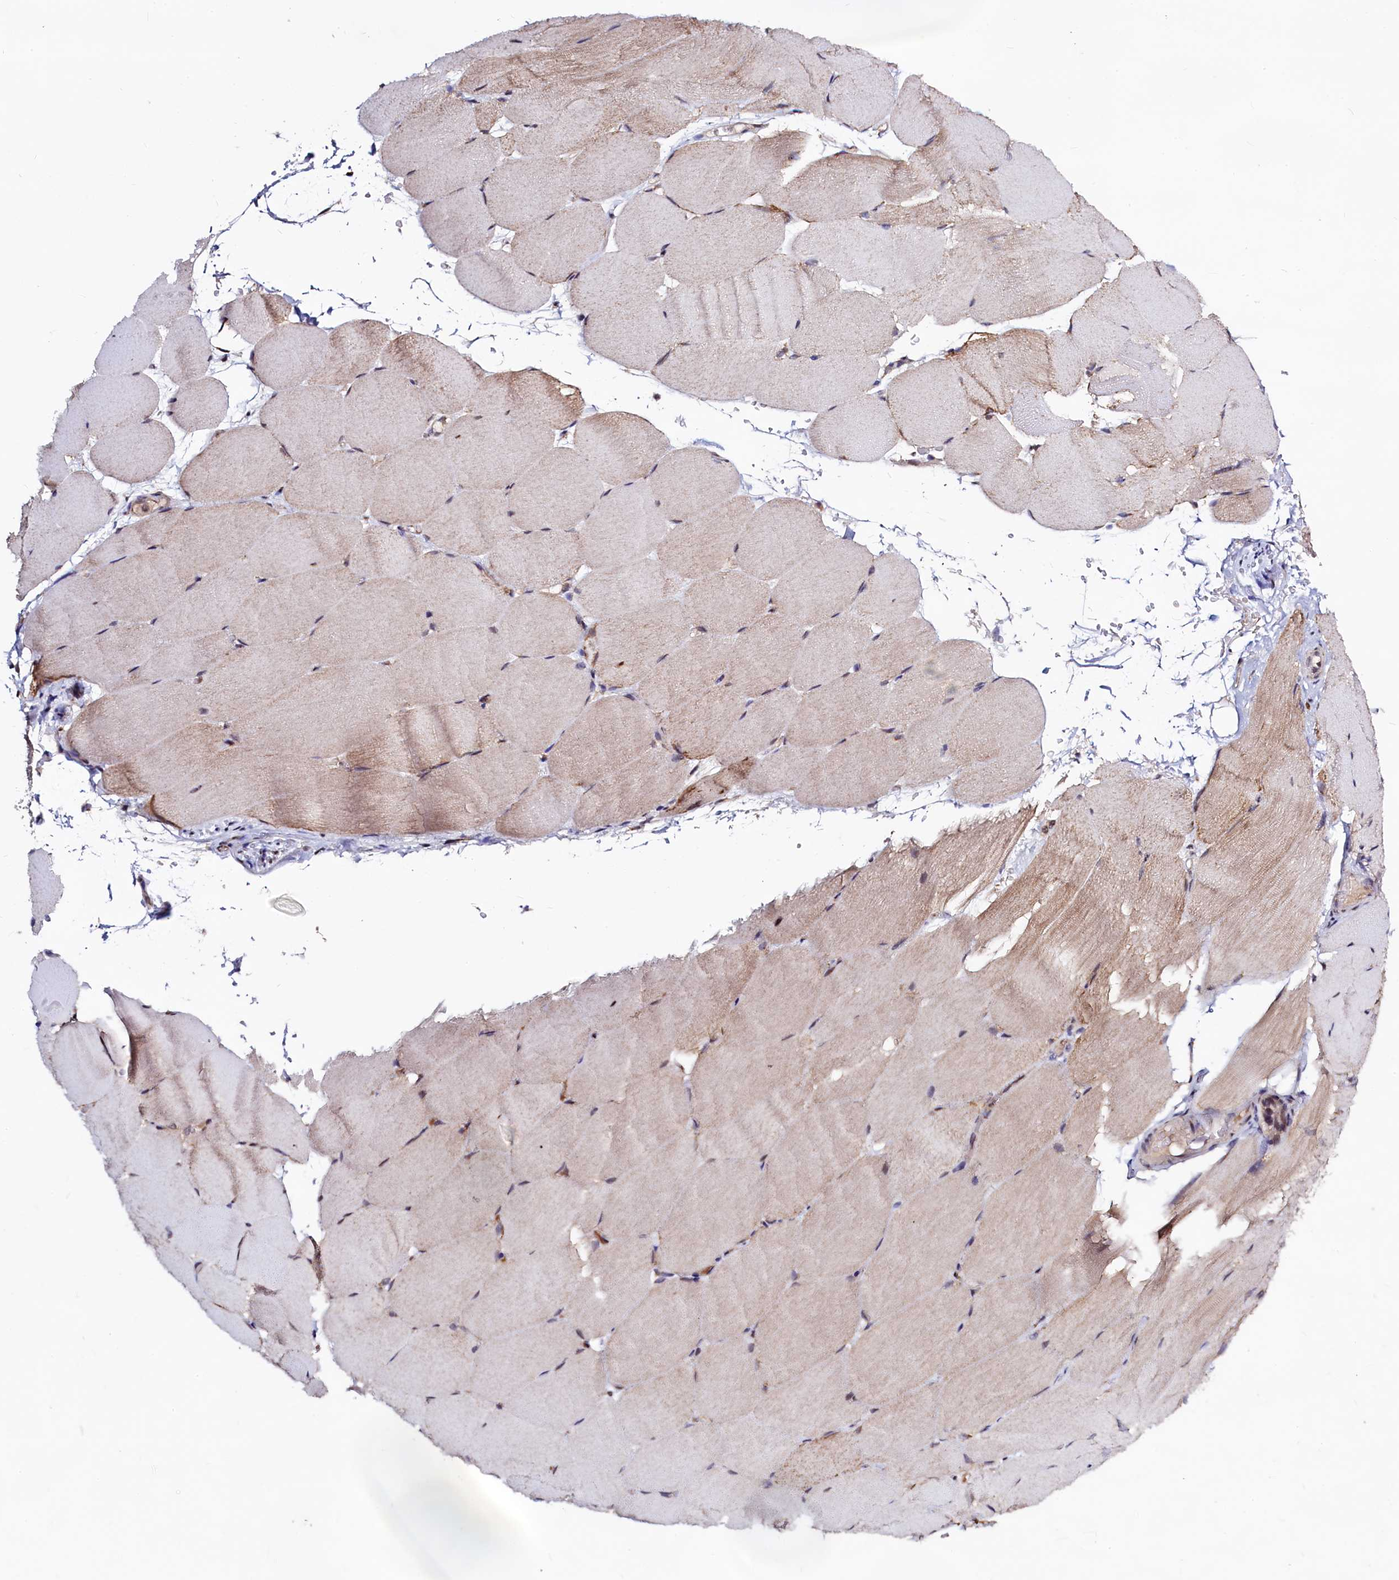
{"staining": {"intensity": "moderate", "quantity": "<25%", "location": "cytoplasmic/membranous"}, "tissue": "skeletal muscle", "cell_type": "Myocytes", "image_type": "normal", "snomed": [{"axis": "morphology", "description": "Normal tissue, NOS"}, {"axis": "topography", "description": "Skeletal muscle"}, {"axis": "topography", "description": "Parathyroid gland"}], "caption": "IHC histopathology image of normal skeletal muscle stained for a protein (brown), which exhibits low levels of moderate cytoplasmic/membranous expression in approximately <25% of myocytes.", "gene": "SEC24C", "patient": {"sex": "female", "age": 37}}